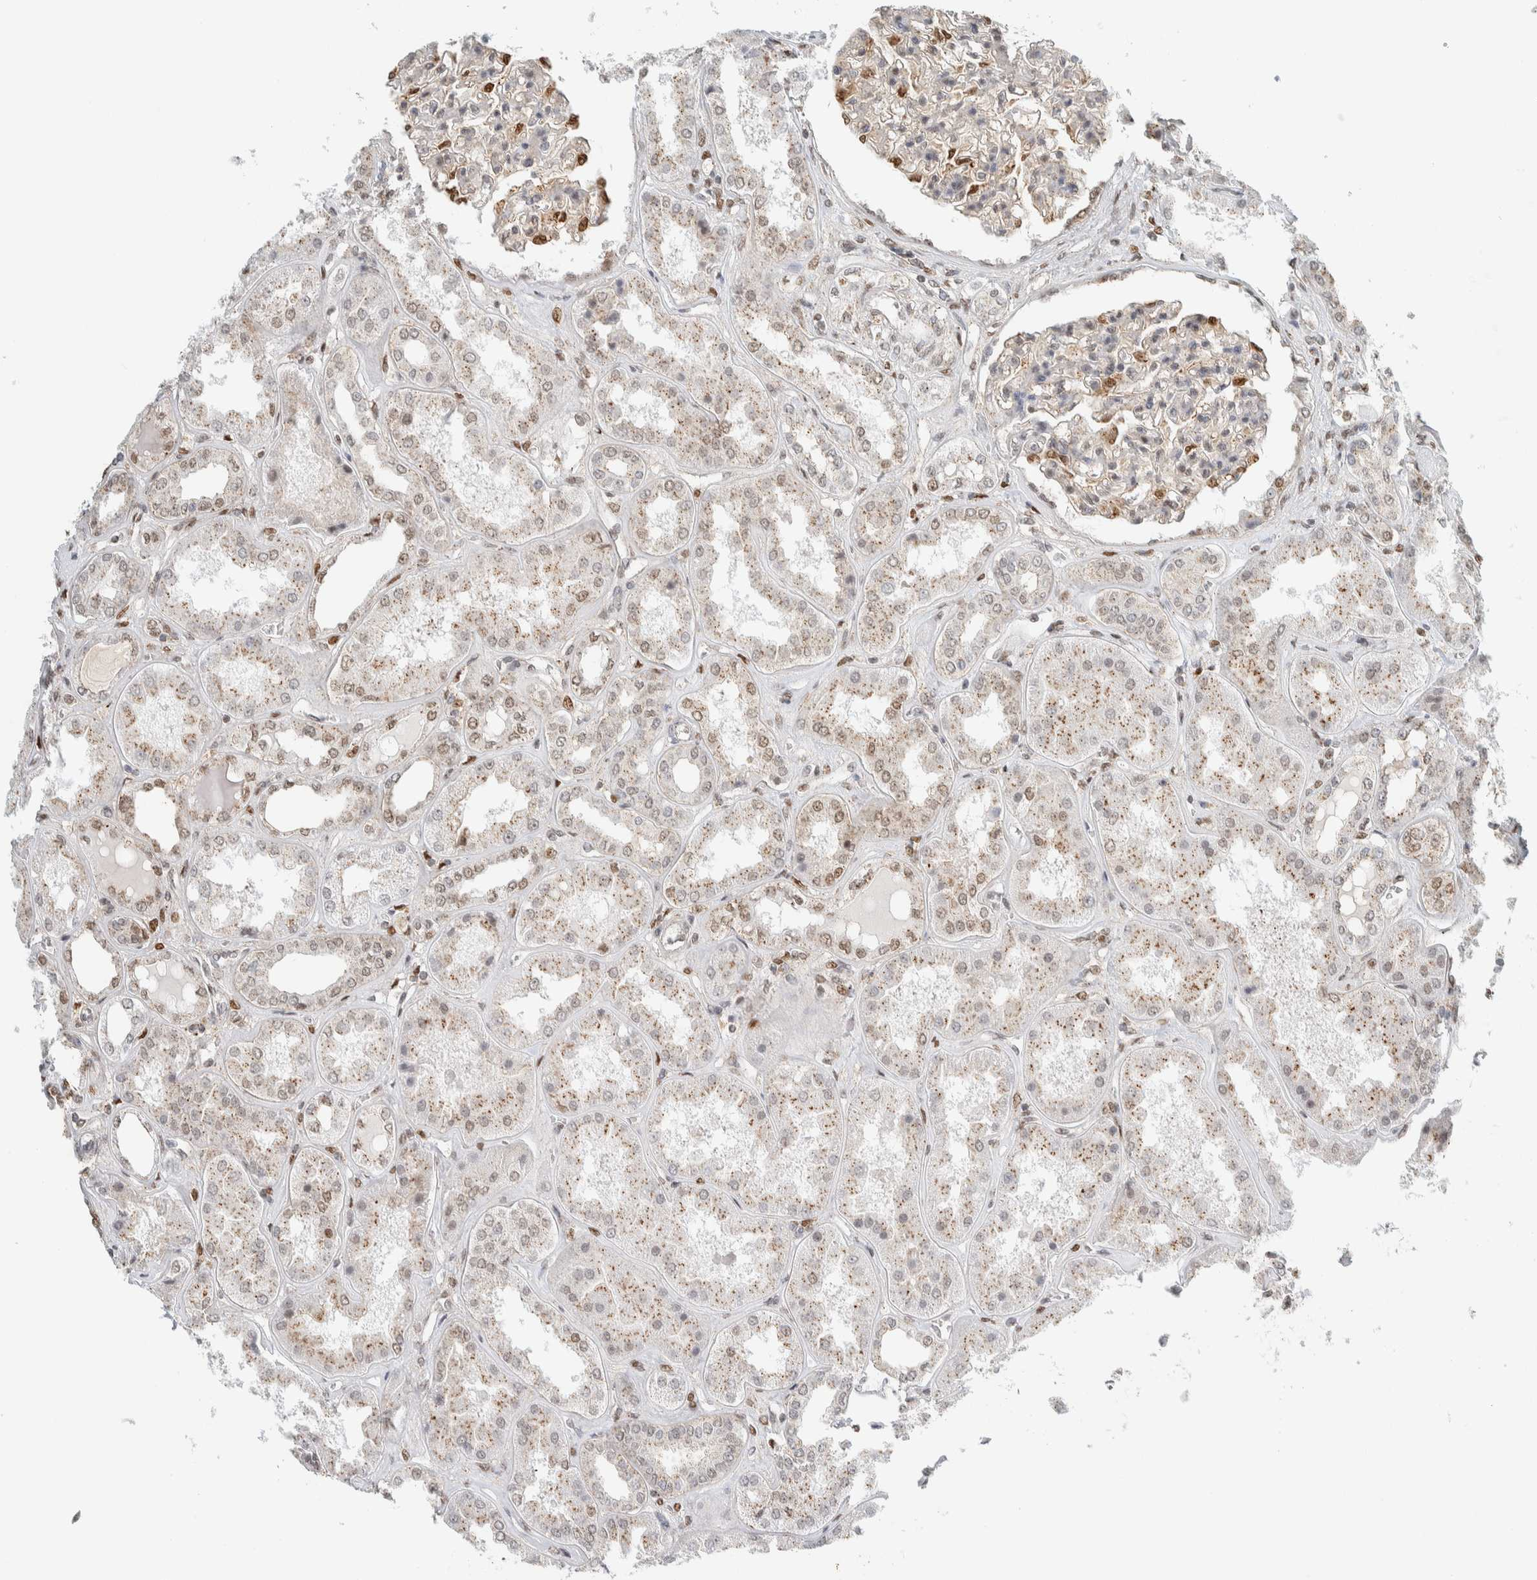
{"staining": {"intensity": "strong", "quantity": "25%-75%", "location": "nuclear"}, "tissue": "kidney", "cell_type": "Cells in glomeruli", "image_type": "normal", "snomed": [{"axis": "morphology", "description": "Normal tissue, NOS"}, {"axis": "topography", "description": "Kidney"}], "caption": "Cells in glomeruli exhibit high levels of strong nuclear expression in about 25%-75% of cells in benign kidney. (DAB IHC with brightfield microscopy, high magnification).", "gene": "TFE3", "patient": {"sex": "female", "age": 56}}